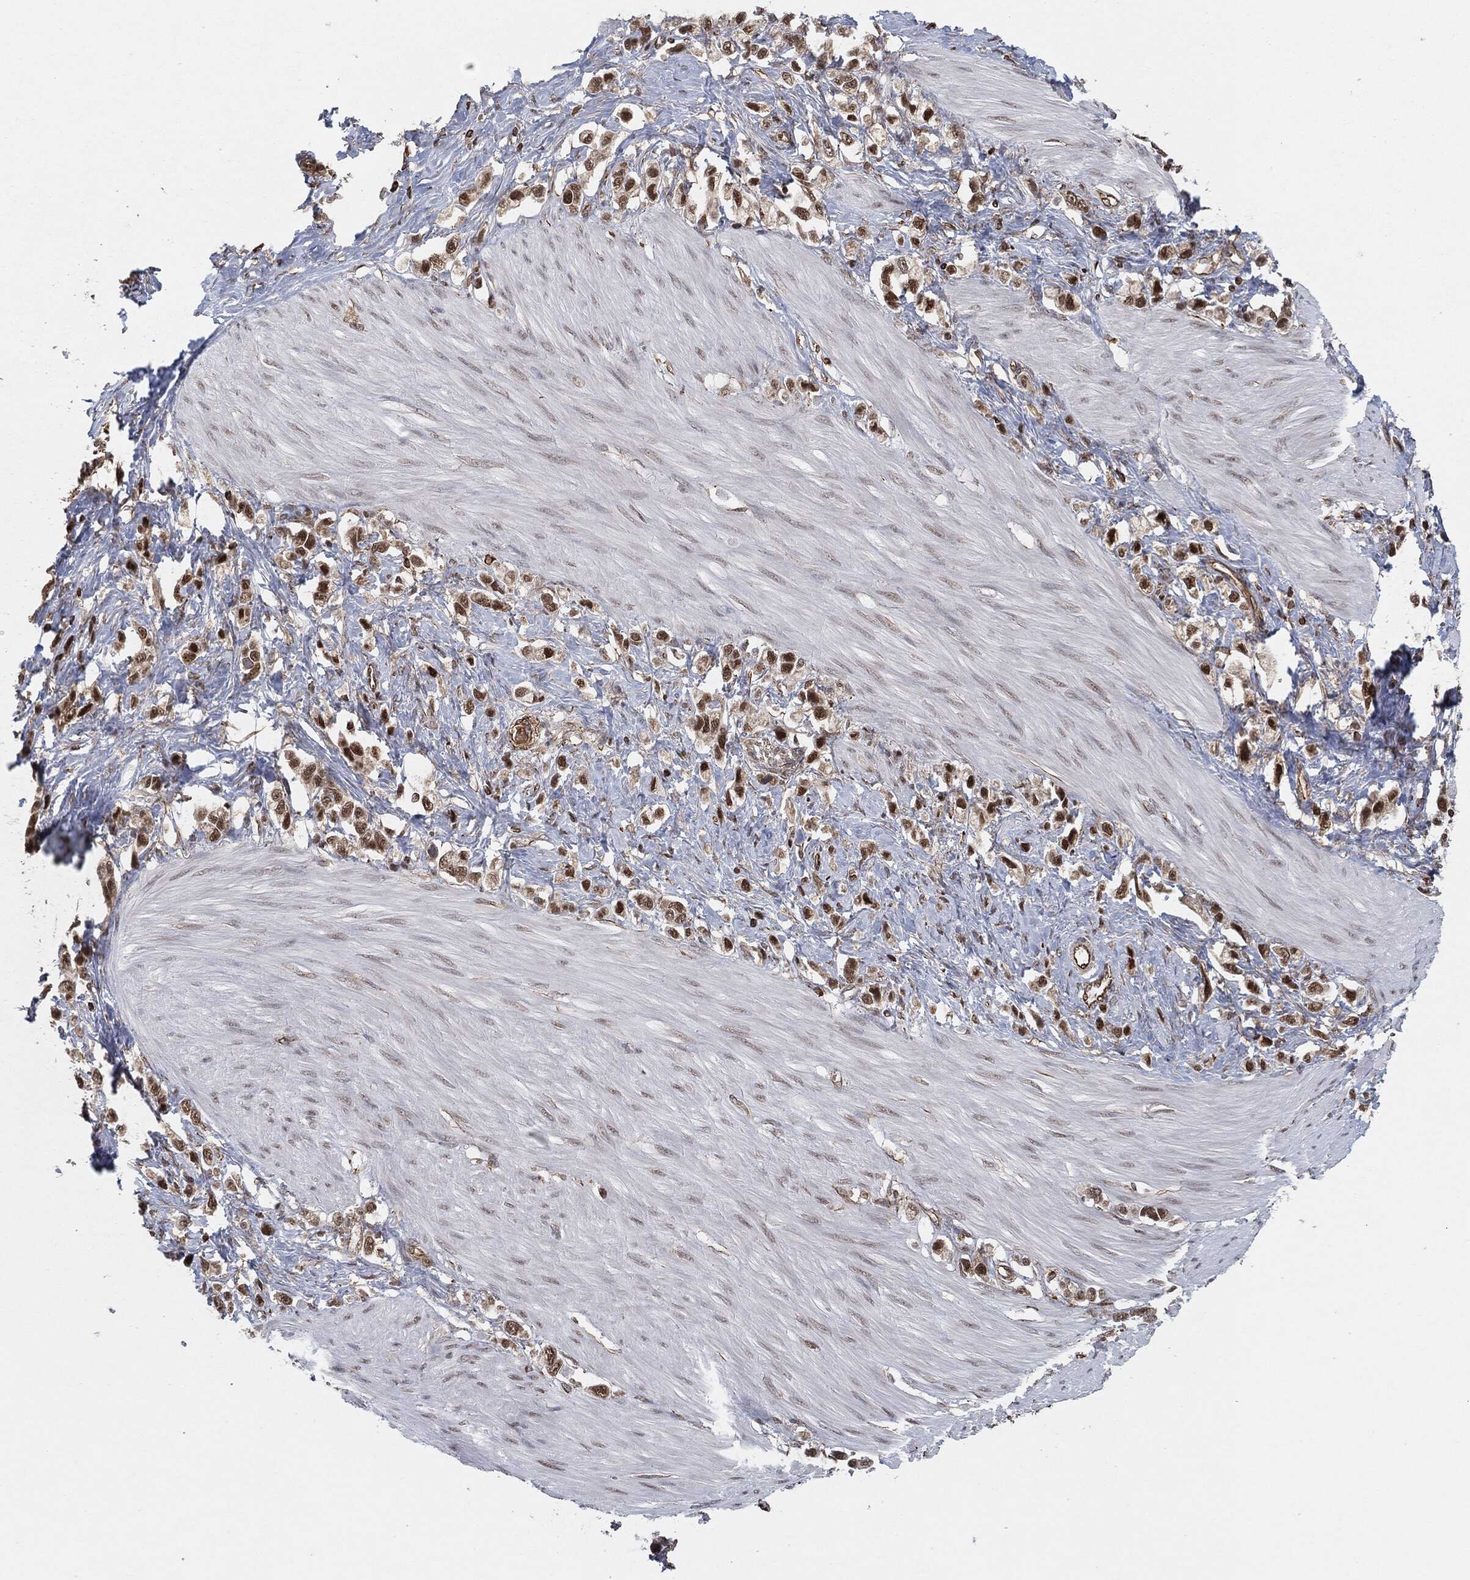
{"staining": {"intensity": "strong", "quantity": "25%-75%", "location": "nuclear"}, "tissue": "stomach cancer", "cell_type": "Tumor cells", "image_type": "cancer", "snomed": [{"axis": "morphology", "description": "Normal tissue, NOS"}, {"axis": "morphology", "description": "Adenocarcinoma, NOS"}, {"axis": "morphology", "description": "Adenocarcinoma, High grade"}, {"axis": "topography", "description": "Stomach, upper"}, {"axis": "topography", "description": "Stomach"}], "caption": "Protein staining exhibits strong nuclear positivity in about 25%-75% of tumor cells in adenocarcinoma (stomach). (Stains: DAB in brown, nuclei in blue, Microscopy: brightfield microscopy at high magnification).", "gene": "TP53RK", "patient": {"sex": "female", "age": 65}}